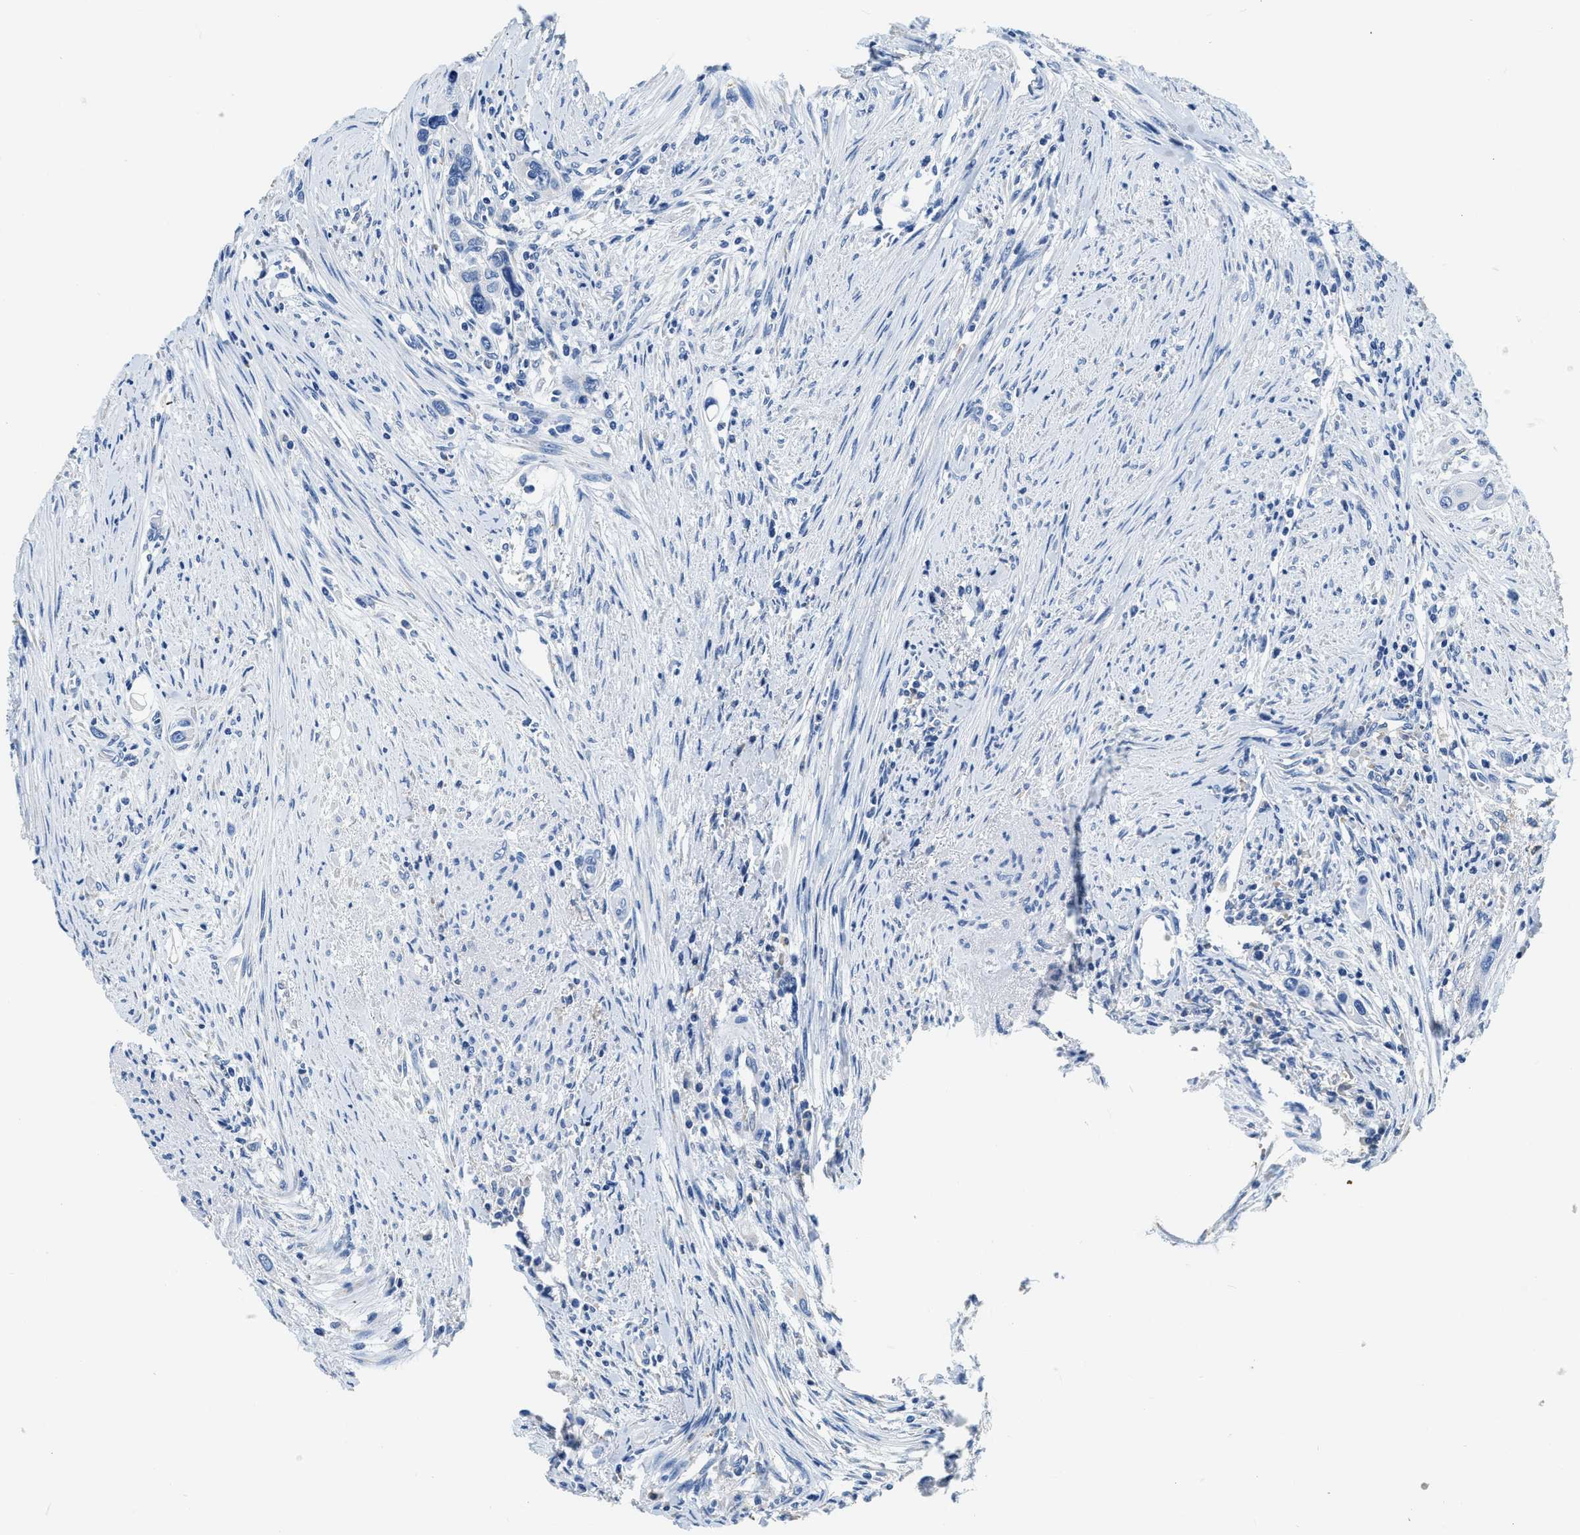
{"staining": {"intensity": "negative", "quantity": "none", "location": "none"}, "tissue": "urothelial cancer", "cell_type": "Tumor cells", "image_type": "cancer", "snomed": [{"axis": "morphology", "description": "Urothelial carcinoma, High grade"}, {"axis": "topography", "description": "Urinary bladder"}], "caption": "Tumor cells are negative for protein expression in human urothelial carcinoma (high-grade).", "gene": "ZDHHC13", "patient": {"sex": "female", "age": 56}}